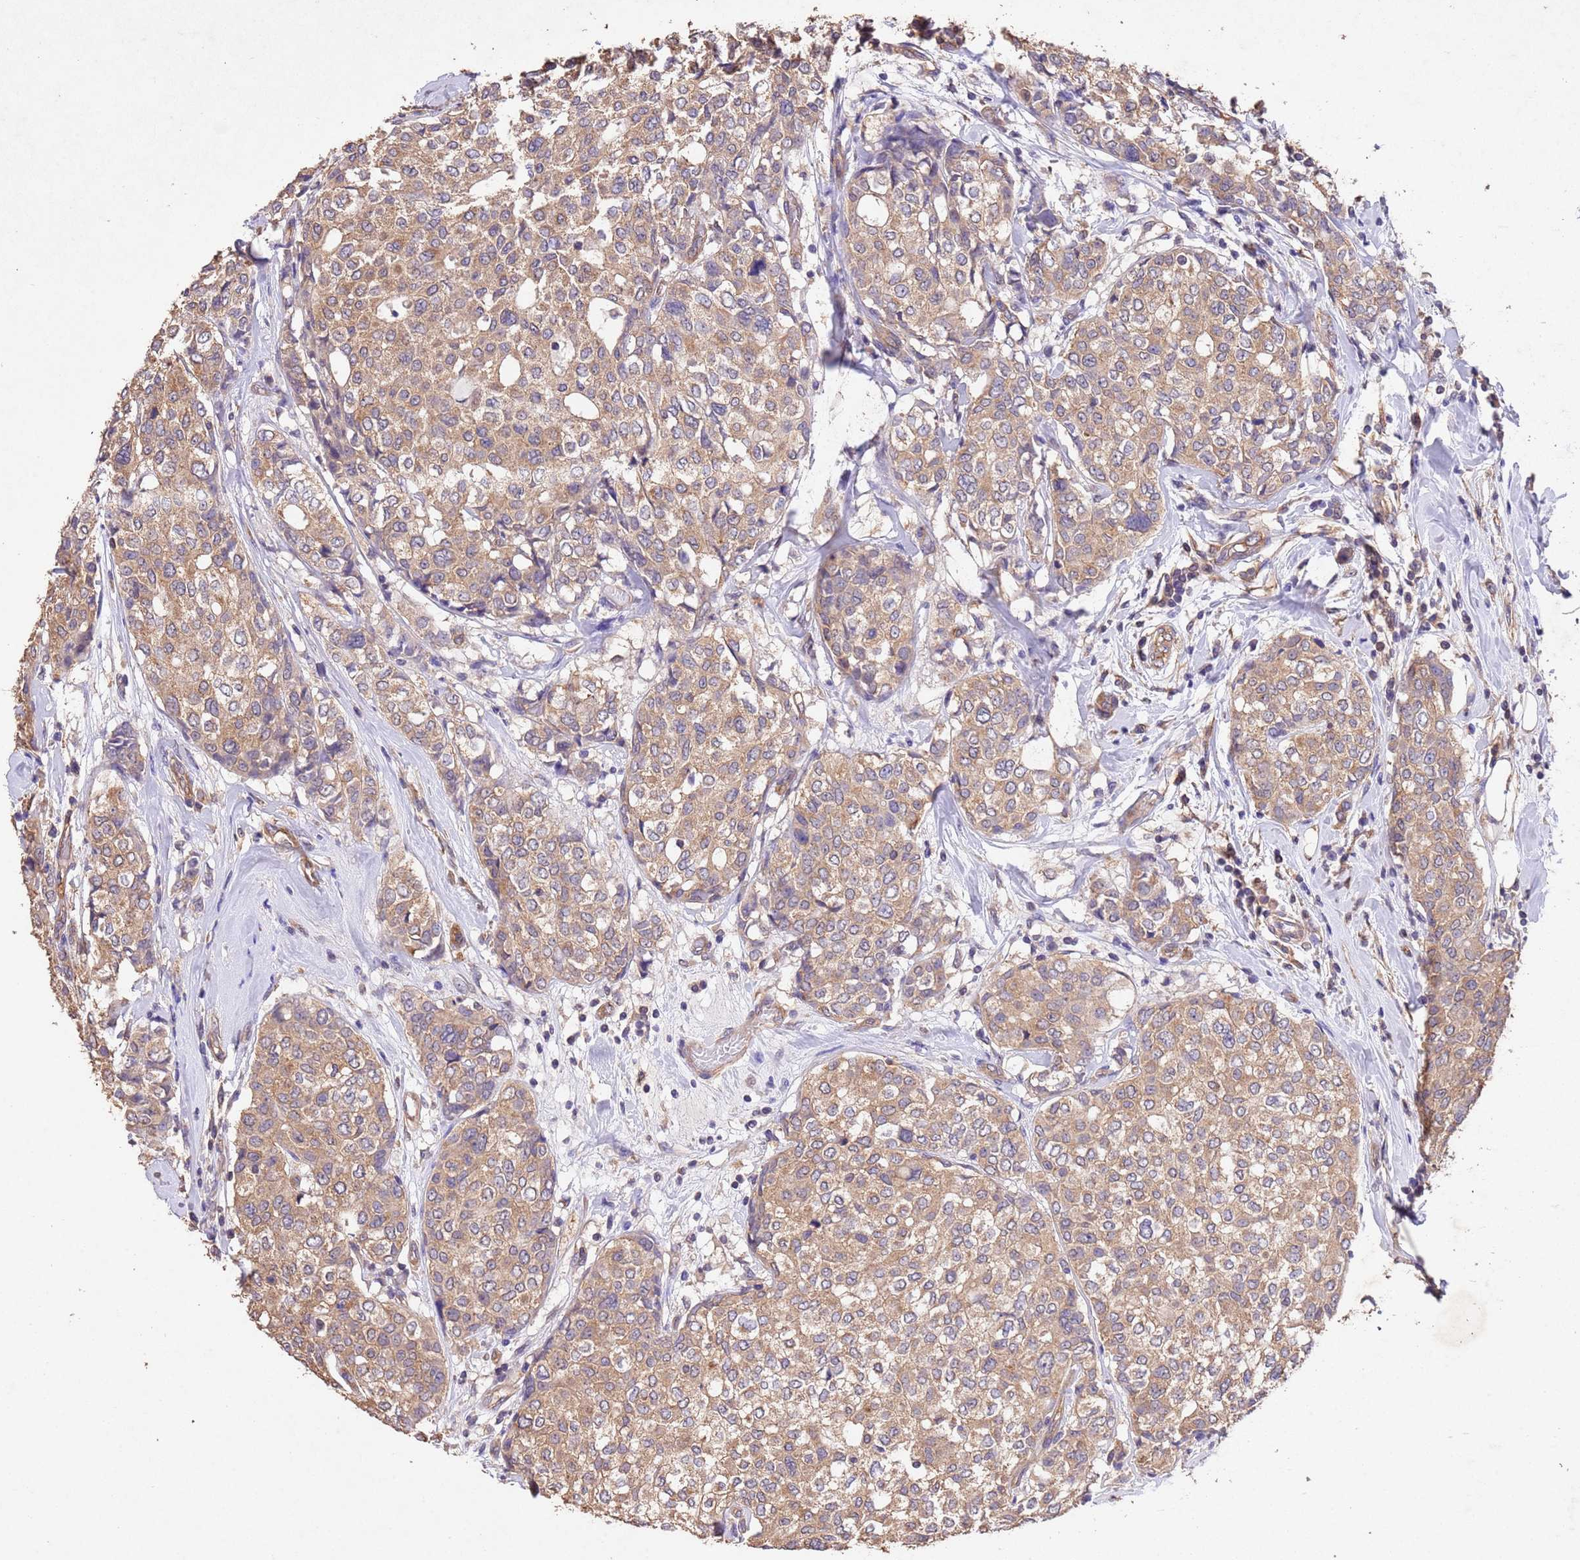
{"staining": {"intensity": "weak", "quantity": ">75%", "location": "cytoplasmic/membranous"}, "tissue": "breast cancer", "cell_type": "Tumor cells", "image_type": "cancer", "snomed": [{"axis": "morphology", "description": "Lobular carcinoma"}, {"axis": "topography", "description": "Breast"}], "caption": "Human breast cancer stained for a protein (brown) demonstrates weak cytoplasmic/membranous positive expression in about >75% of tumor cells.", "gene": "MTX3", "patient": {"sex": "female", "age": 51}}